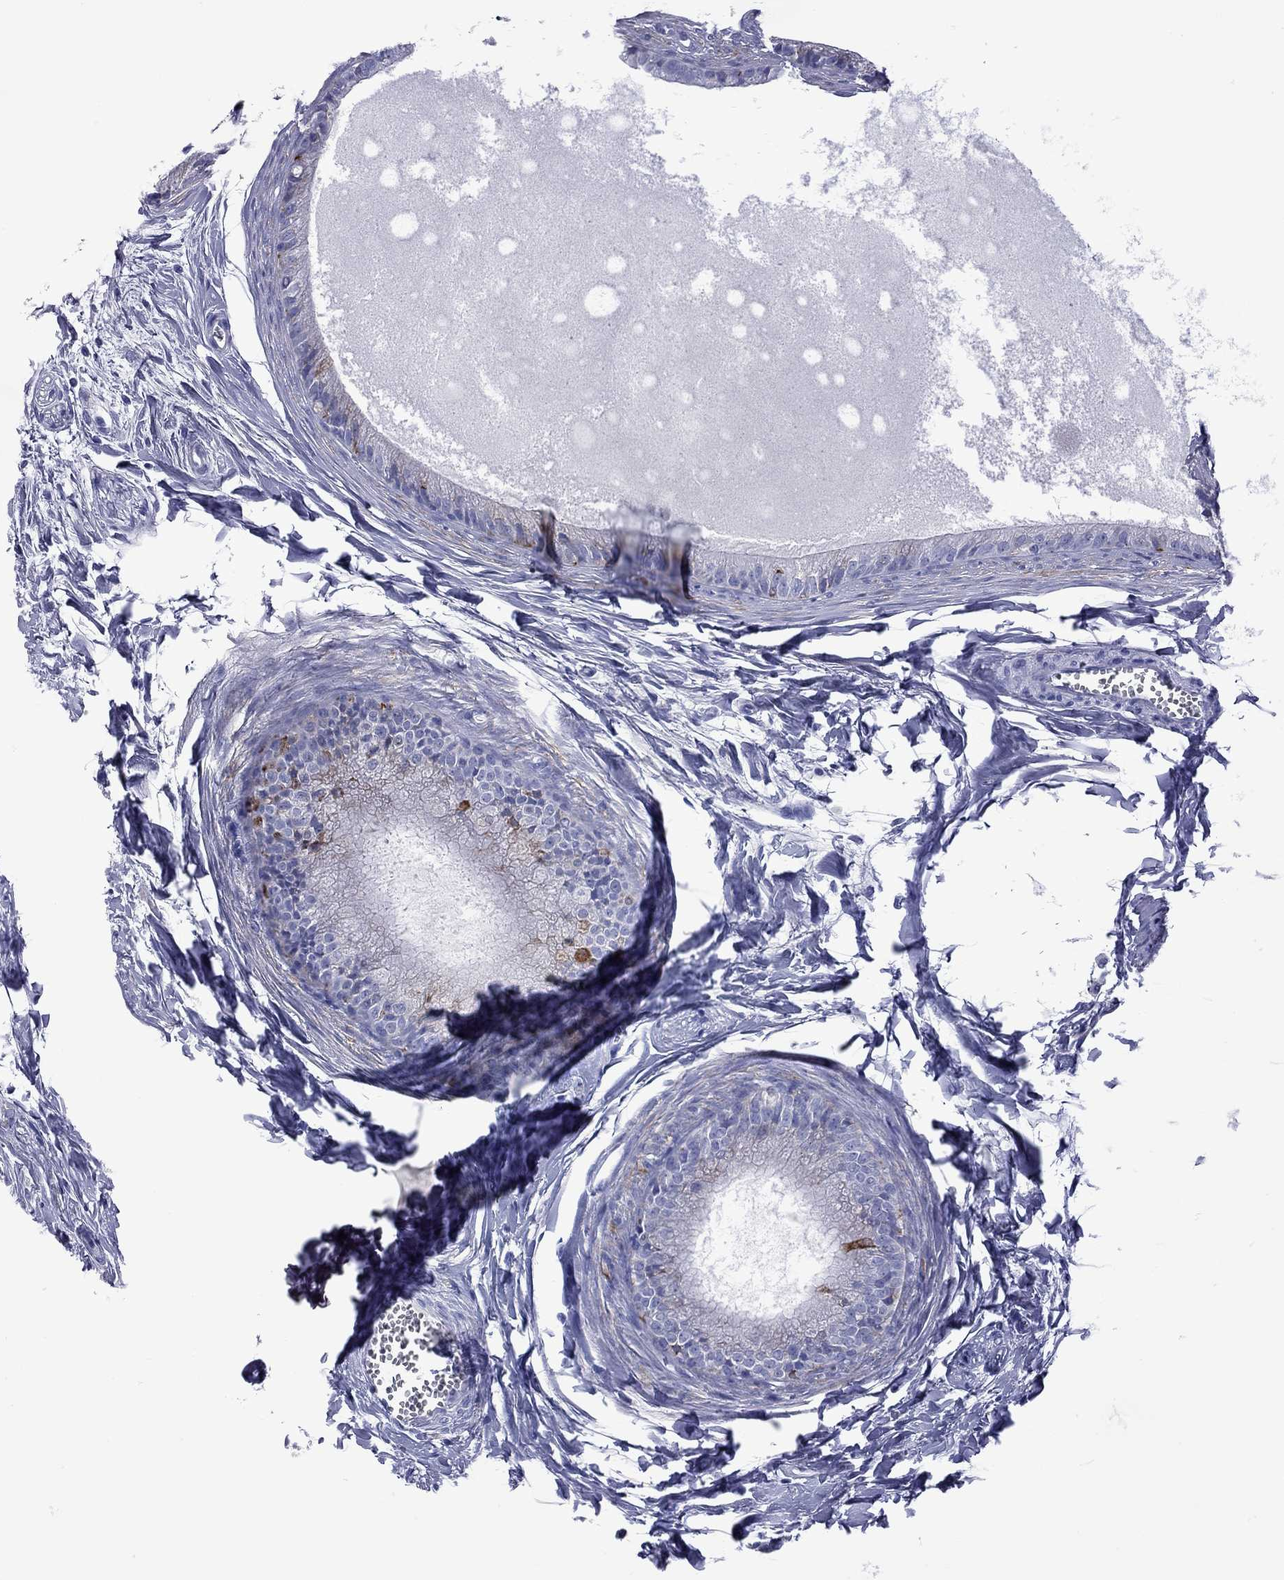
{"staining": {"intensity": "negative", "quantity": "none", "location": "none"}, "tissue": "epididymis", "cell_type": "Glandular cells", "image_type": "normal", "snomed": [{"axis": "morphology", "description": "Normal tissue, NOS"}, {"axis": "topography", "description": "Epididymis"}], "caption": "Micrograph shows no protein expression in glandular cells of benign epididymis. (Brightfield microscopy of DAB (3,3'-diaminobenzidine) IHC at high magnification).", "gene": "EPPIN", "patient": {"sex": "male", "age": 51}}